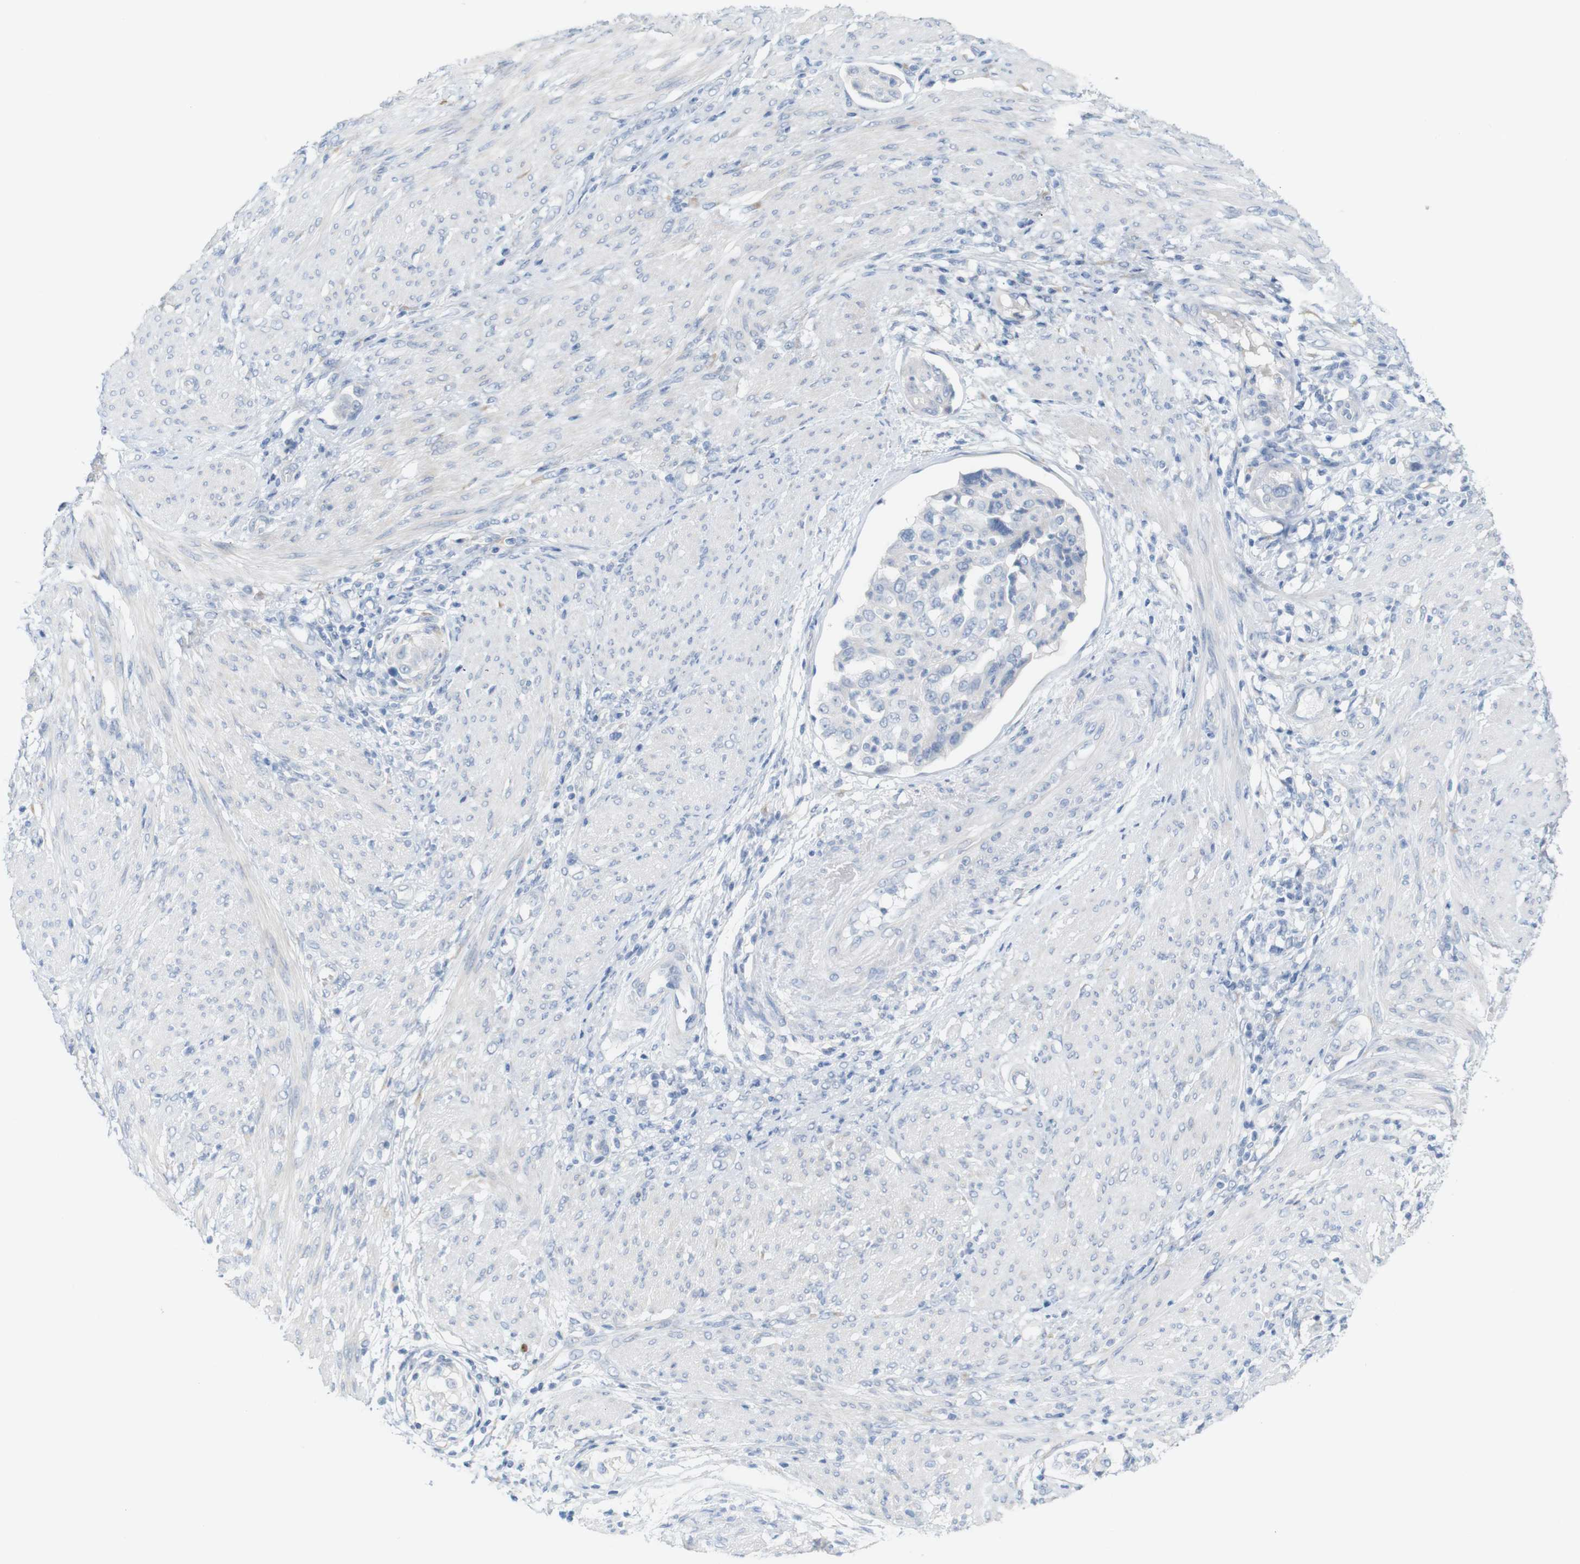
{"staining": {"intensity": "negative", "quantity": "none", "location": "none"}, "tissue": "endometrial cancer", "cell_type": "Tumor cells", "image_type": "cancer", "snomed": [{"axis": "morphology", "description": "Adenocarcinoma, NOS"}, {"axis": "topography", "description": "Endometrium"}], "caption": "The immunohistochemistry (IHC) image has no significant staining in tumor cells of adenocarcinoma (endometrial) tissue.", "gene": "RGS9", "patient": {"sex": "female", "age": 85}}